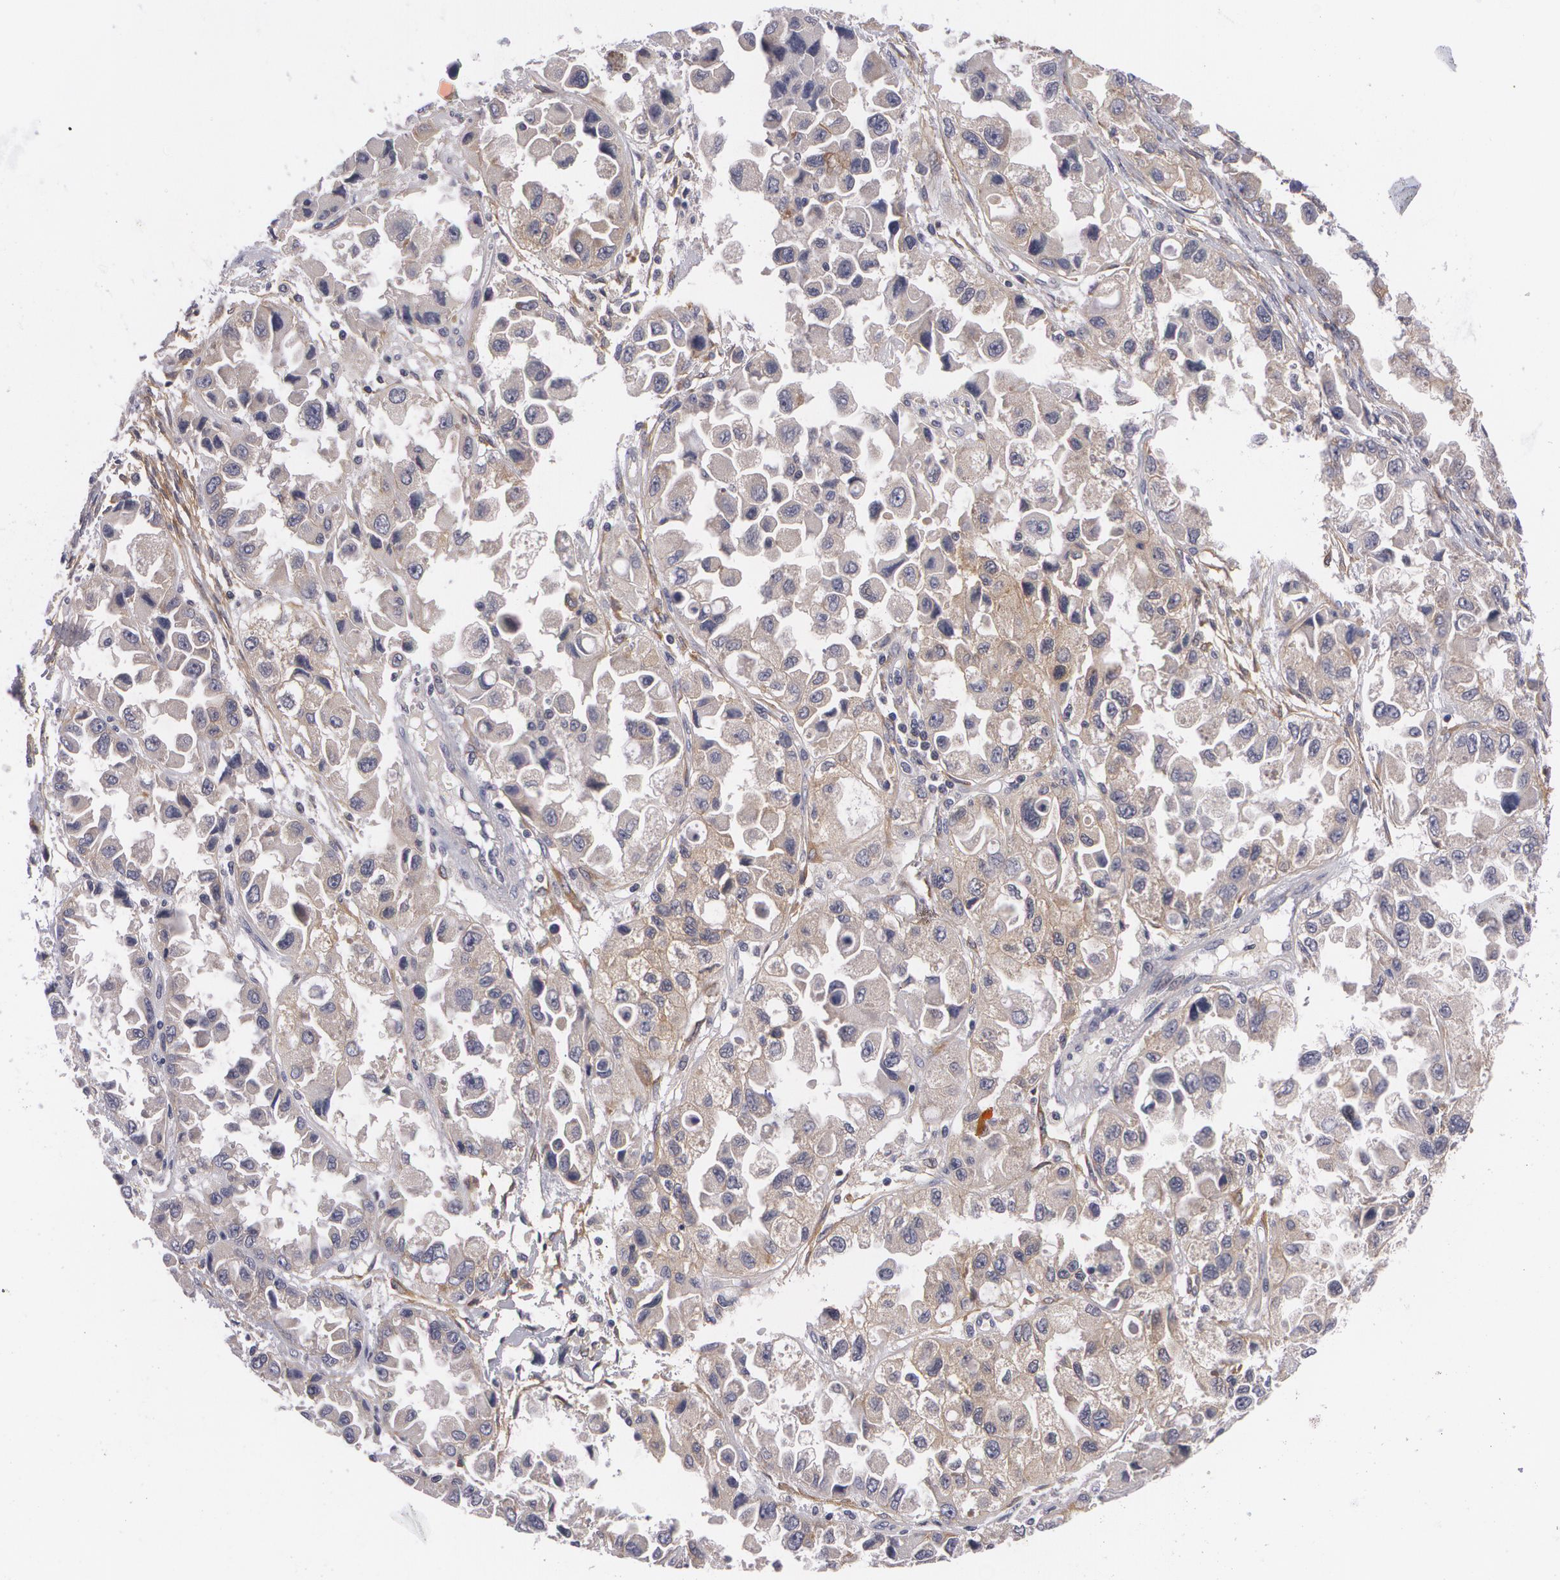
{"staining": {"intensity": "weak", "quantity": "25%-75%", "location": "cytoplasmic/membranous"}, "tissue": "ovarian cancer", "cell_type": "Tumor cells", "image_type": "cancer", "snomed": [{"axis": "morphology", "description": "Cystadenocarcinoma, serous, NOS"}, {"axis": "topography", "description": "Ovary"}], "caption": "Immunohistochemistry (IHC) image of human serous cystadenocarcinoma (ovarian) stained for a protein (brown), which demonstrates low levels of weak cytoplasmic/membranous positivity in approximately 25%-75% of tumor cells.", "gene": "CASK", "patient": {"sex": "female", "age": 84}}